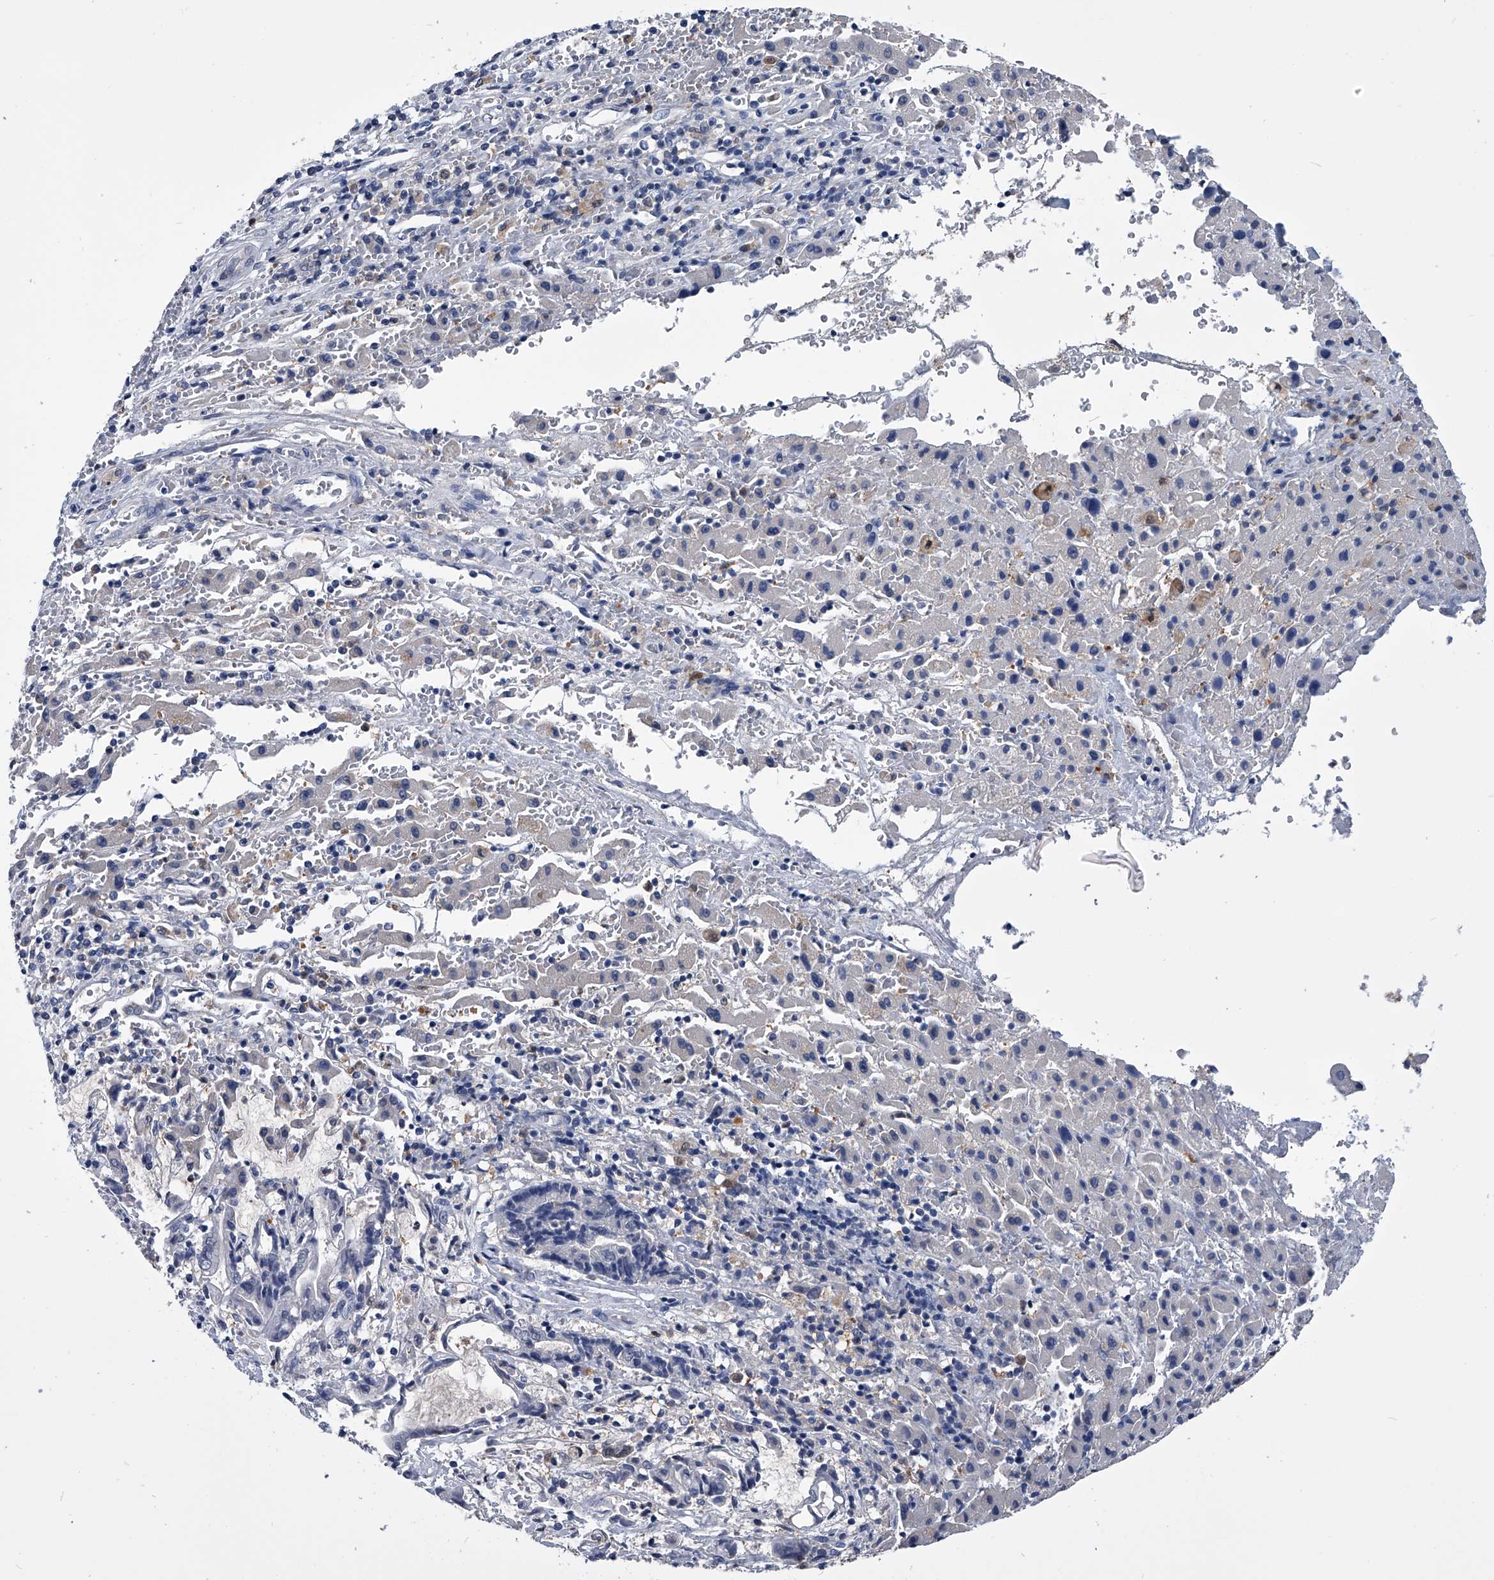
{"staining": {"intensity": "negative", "quantity": "none", "location": "none"}, "tissue": "liver cancer", "cell_type": "Tumor cells", "image_type": "cancer", "snomed": [{"axis": "morphology", "description": "Cholangiocarcinoma"}, {"axis": "topography", "description": "Liver"}], "caption": "Protein analysis of liver cancer (cholangiocarcinoma) displays no significant expression in tumor cells.", "gene": "PDXK", "patient": {"sex": "male", "age": 57}}